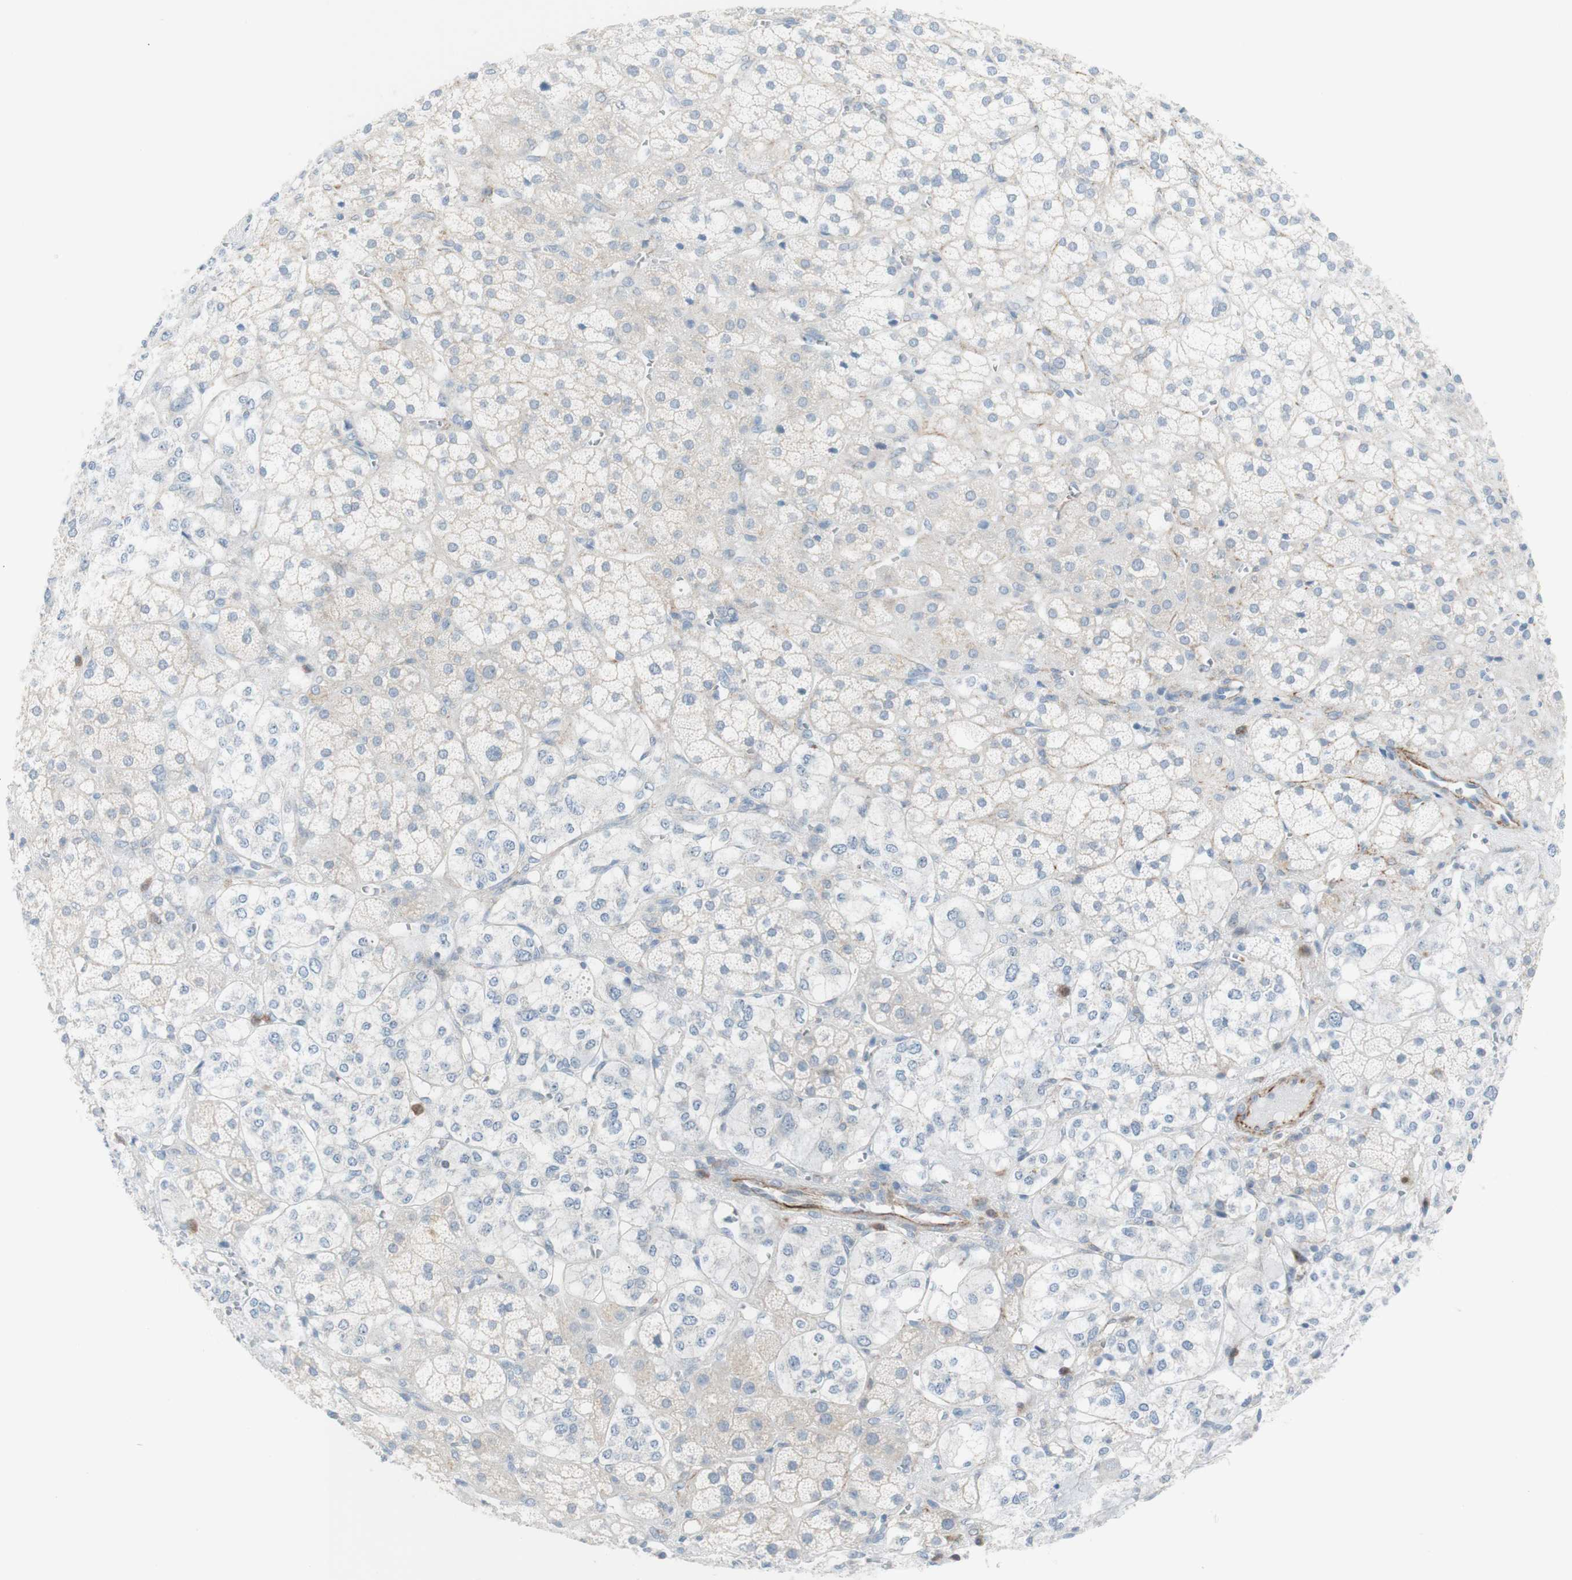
{"staining": {"intensity": "weak", "quantity": "25%-75%", "location": "cytoplasmic/membranous"}, "tissue": "adrenal gland", "cell_type": "Glandular cells", "image_type": "normal", "snomed": [{"axis": "morphology", "description": "Normal tissue, NOS"}, {"axis": "topography", "description": "Adrenal gland"}], "caption": "The histopathology image demonstrates a brown stain indicating the presence of a protein in the cytoplasmic/membranous of glandular cells in adrenal gland.", "gene": "POU2AF1", "patient": {"sex": "male", "age": 56}}